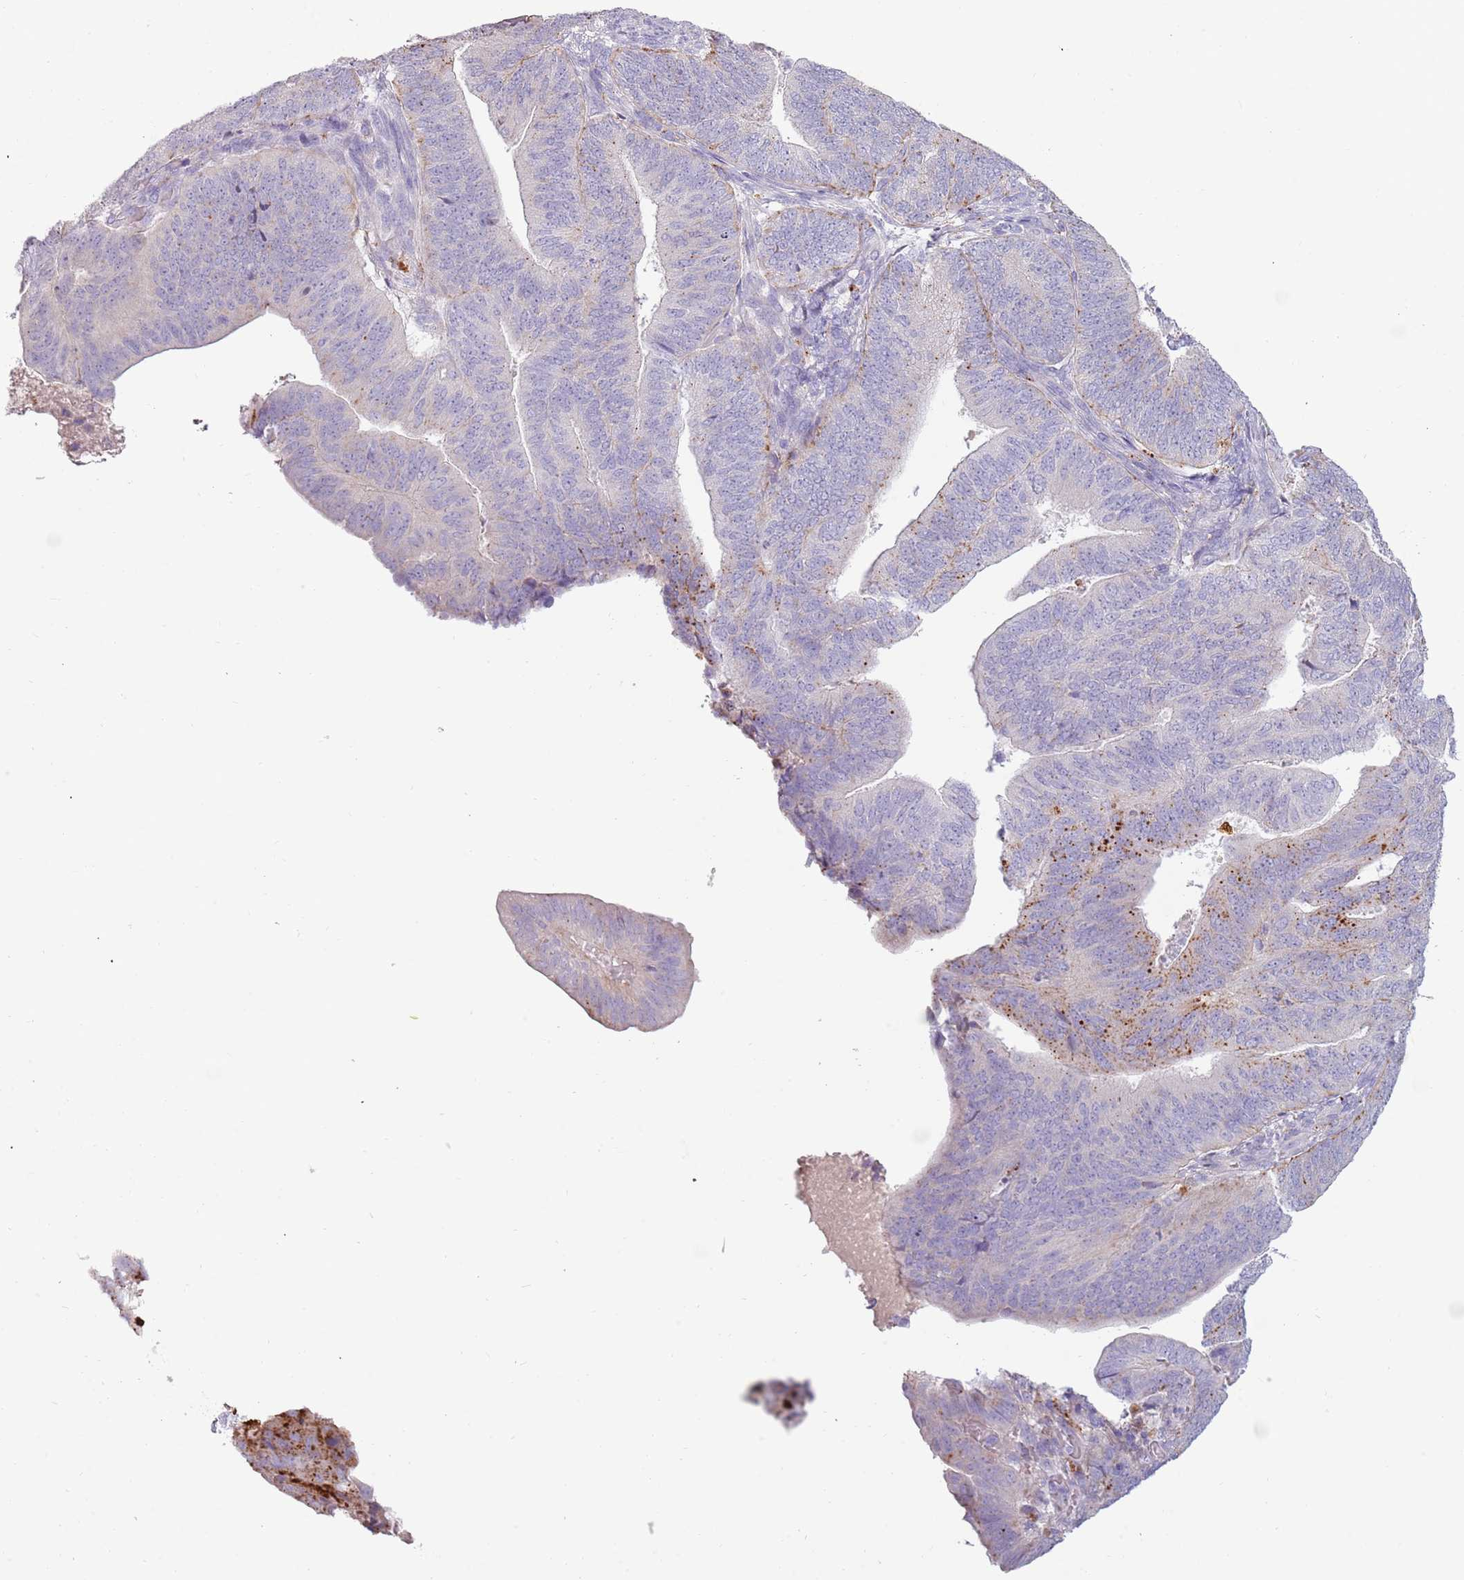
{"staining": {"intensity": "weak", "quantity": "<25%", "location": "cytoplasmic/membranous"}, "tissue": "endometrial cancer", "cell_type": "Tumor cells", "image_type": "cancer", "snomed": [{"axis": "morphology", "description": "Adenocarcinoma, NOS"}, {"axis": "topography", "description": "Endometrium"}], "caption": "Endometrial cancer (adenocarcinoma) stained for a protein using IHC displays no expression tumor cells.", "gene": "NWD2", "patient": {"sex": "female", "age": 70}}